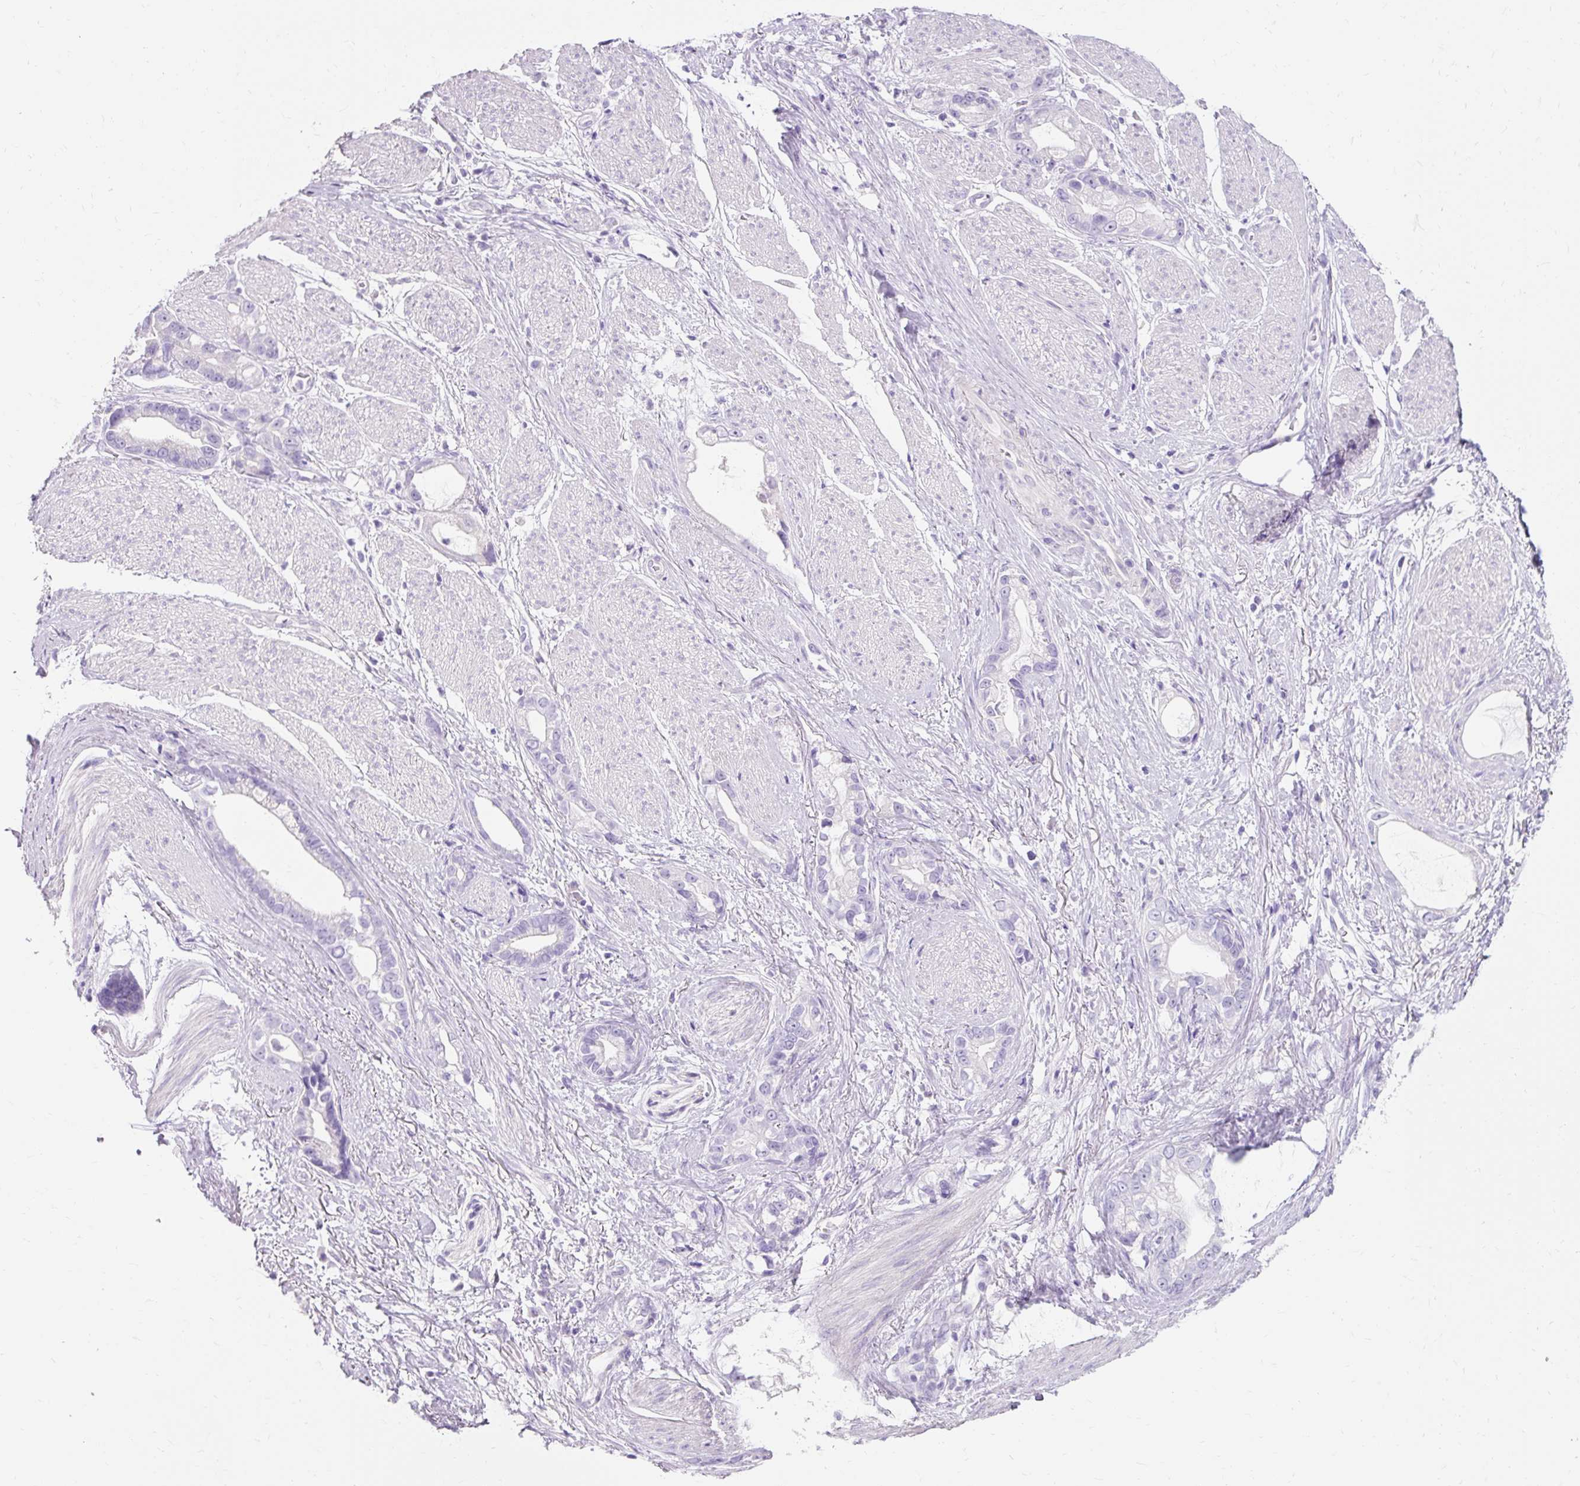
{"staining": {"intensity": "negative", "quantity": "none", "location": "none"}, "tissue": "stomach cancer", "cell_type": "Tumor cells", "image_type": "cancer", "snomed": [{"axis": "morphology", "description": "Adenocarcinoma, NOS"}, {"axis": "topography", "description": "Stomach"}], "caption": "High power microscopy image of an immunohistochemistry photomicrograph of adenocarcinoma (stomach), revealing no significant expression in tumor cells.", "gene": "TMEM213", "patient": {"sex": "male", "age": 55}}